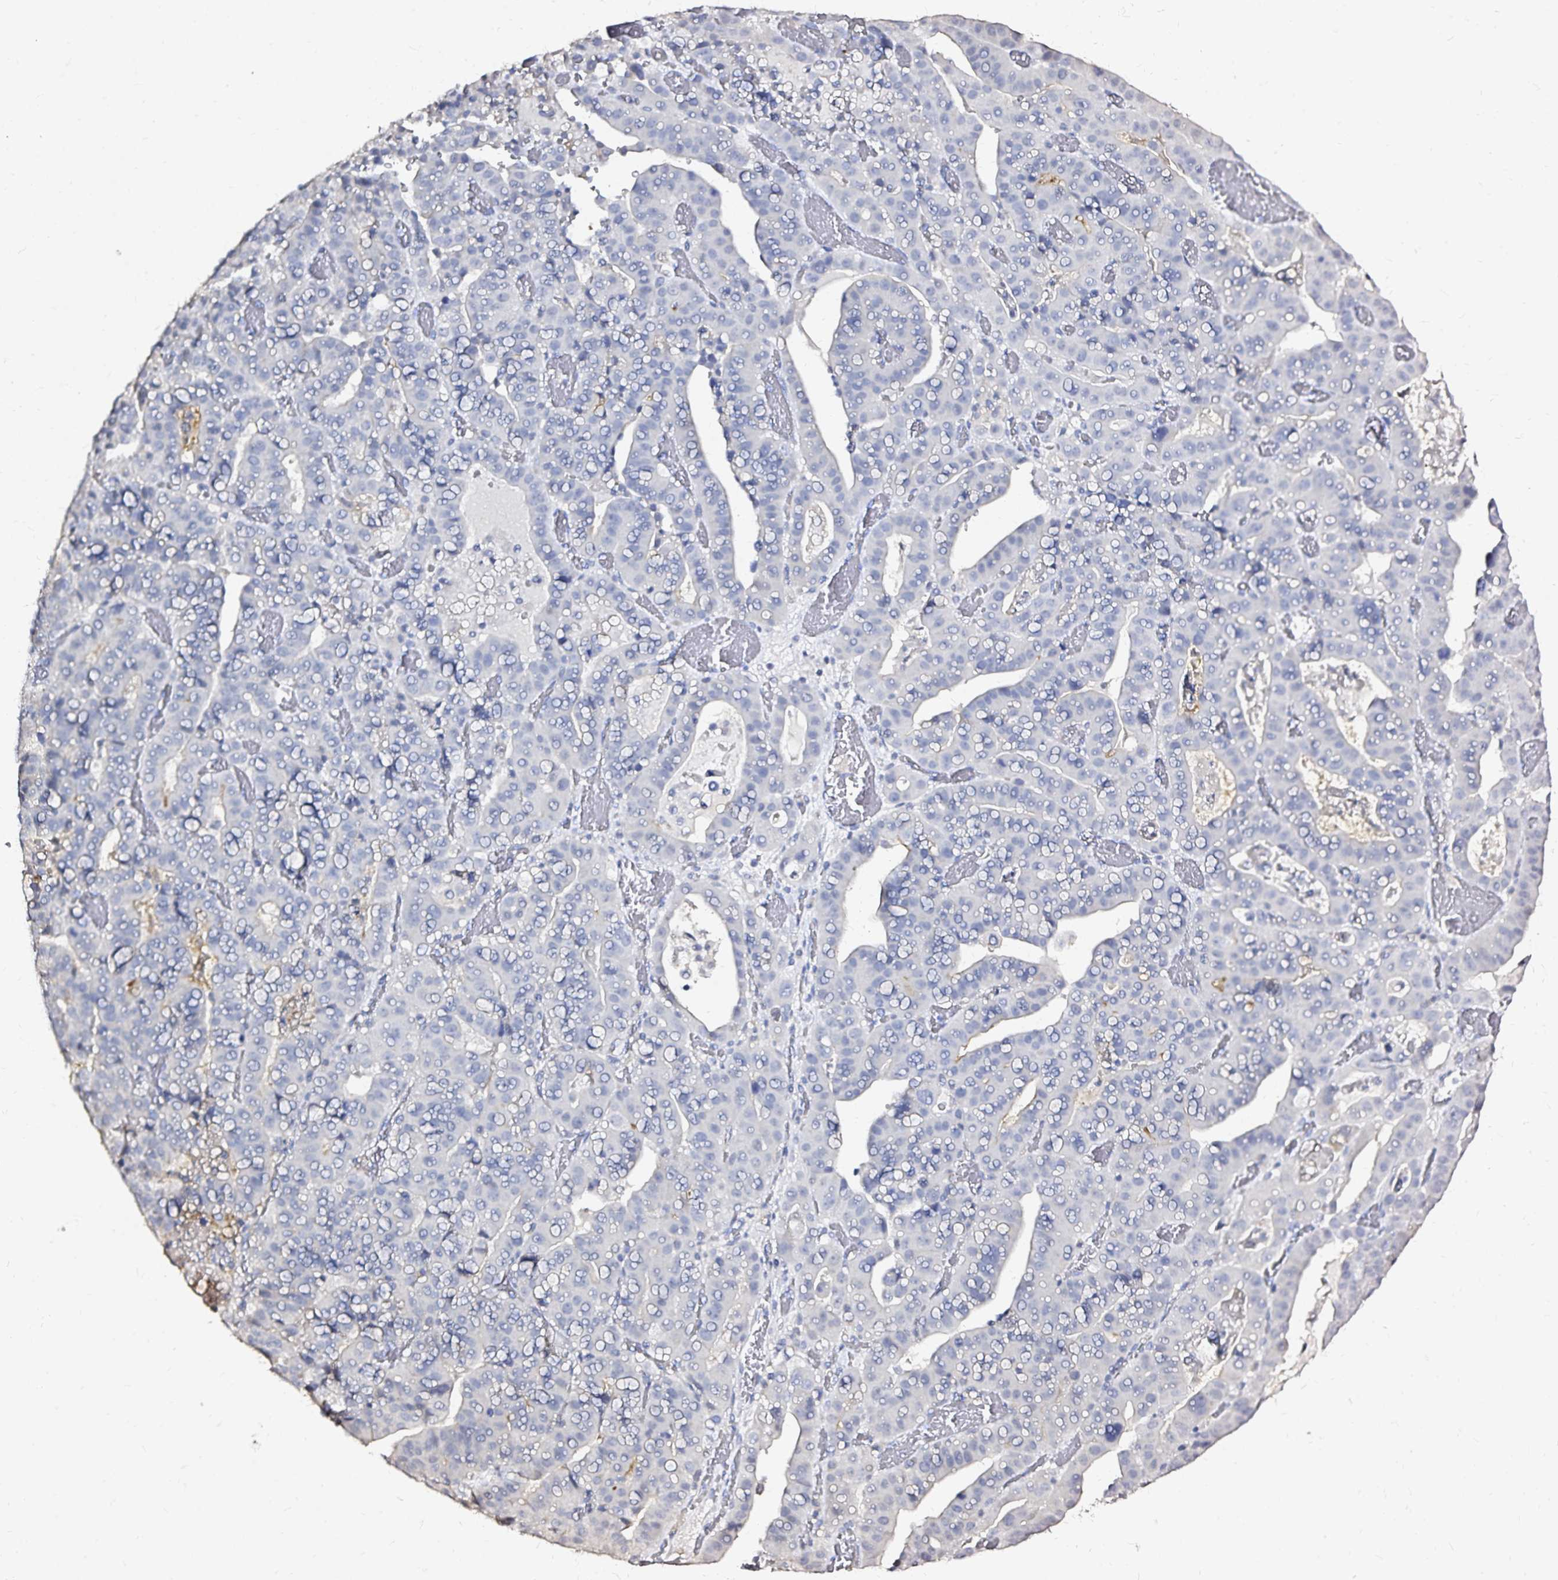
{"staining": {"intensity": "negative", "quantity": "none", "location": "none"}, "tissue": "stomach cancer", "cell_type": "Tumor cells", "image_type": "cancer", "snomed": [{"axis": "morphology", "description": "Adenocarcinoma, NOS"}, {"axis": "topography", "description": "Stomach"}], "caption": "Adenocarcinoma (stomach) was stained to show a protein in brown. There is no significant staining in tumor cells.", "gene": "SLC5A1", "patient": {"sex": "male", "age": 48}}